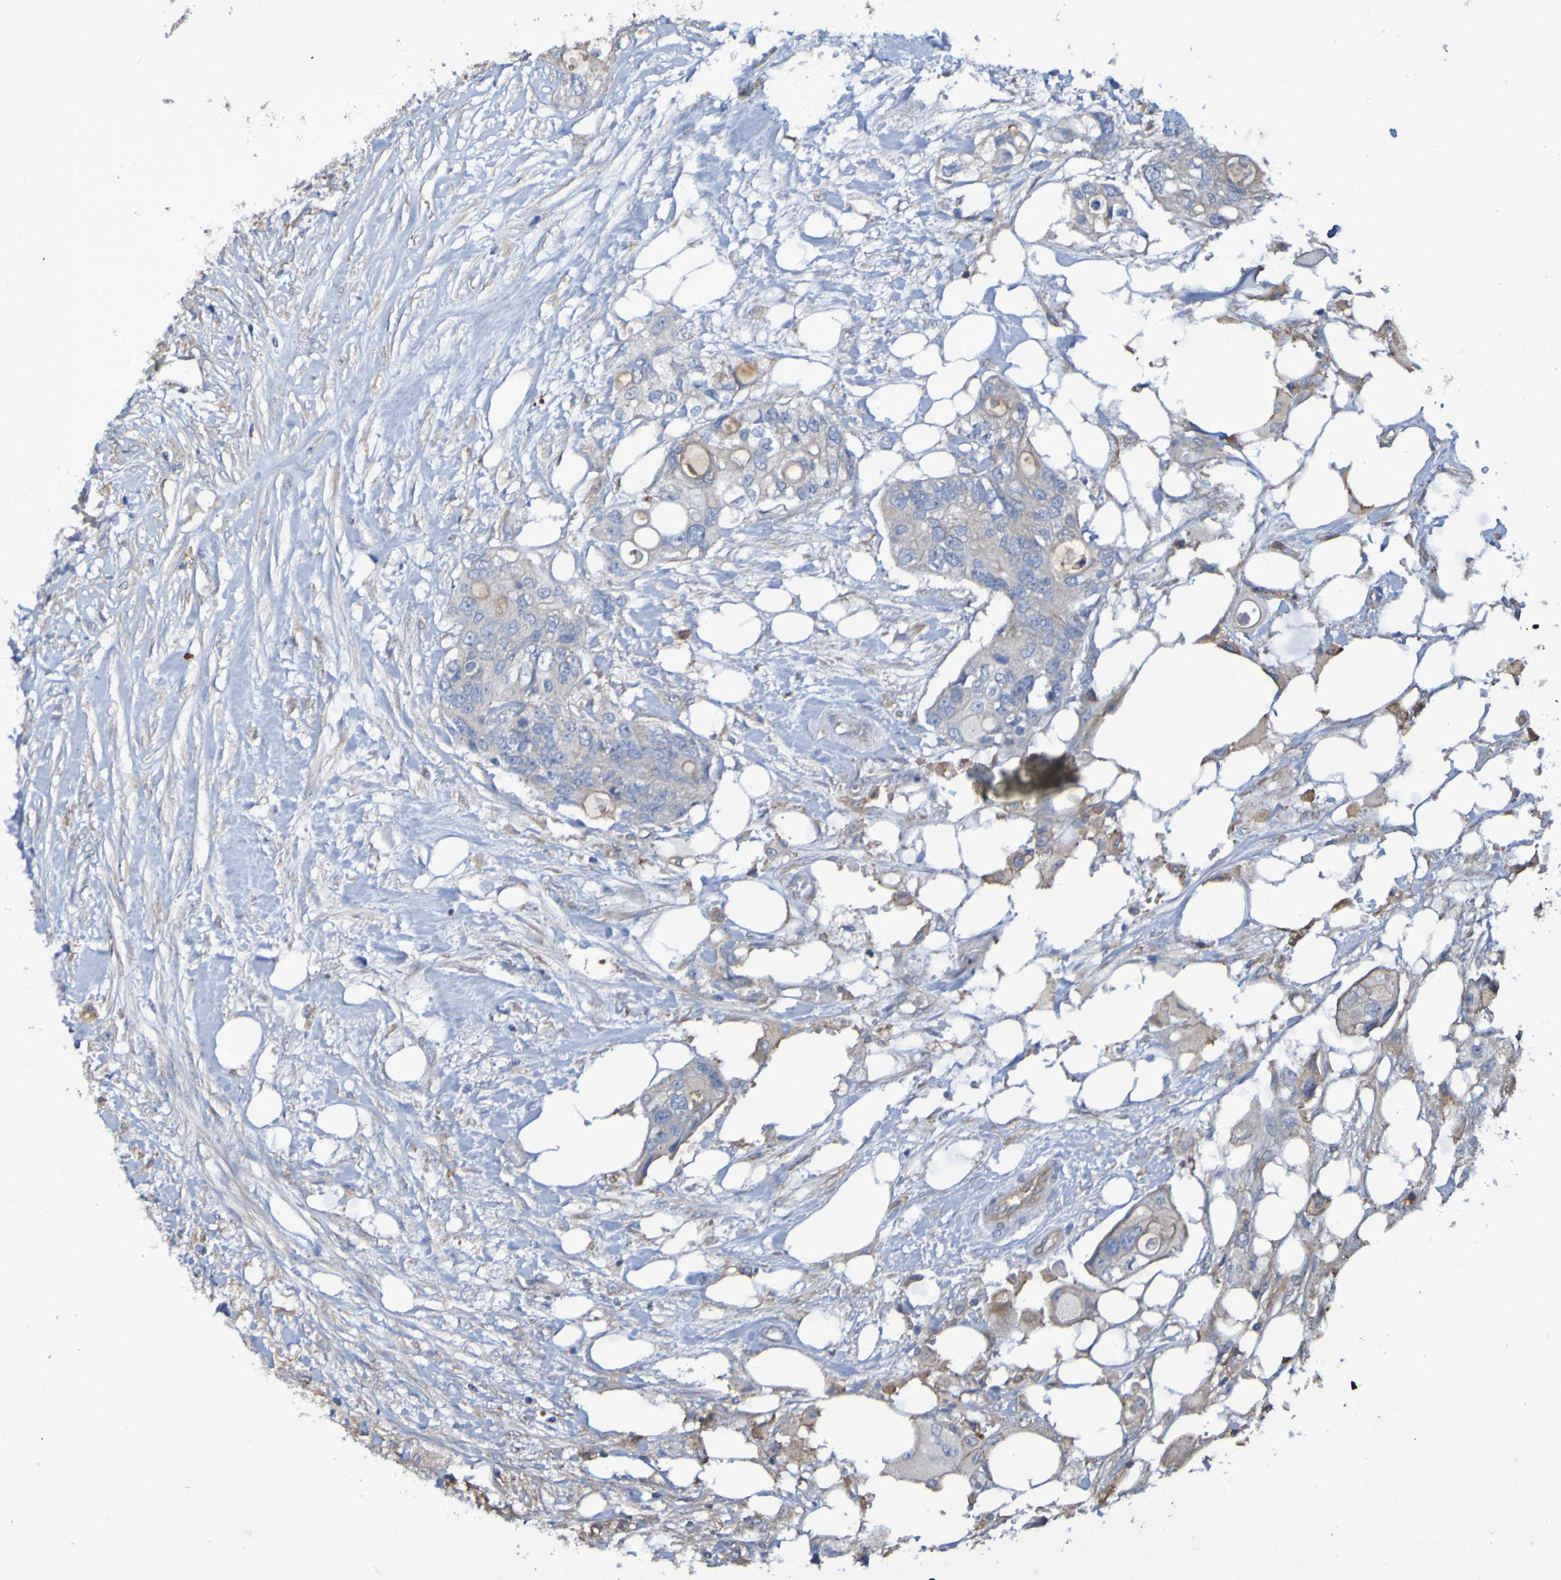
{"staining": {"intensity": "weak", "quantity": "<25%", "location": "cytoplasmic/membranous"}, "tissue": "colorectal cancer", "cell_type": "Tumor cells", "image_type": "cancer", "snomed": [{"axis": "morphology", "description": "Adenocarcinoma, NOS"}, {"axis": "topography", "description": "Colon"}], "caption": "The histopathology image exhibits no significant positivity in tumor cells of colorectal adenocarcinoma.", "gene": "SYNJ1", "patient": {"sex": "female", "age": 57}}